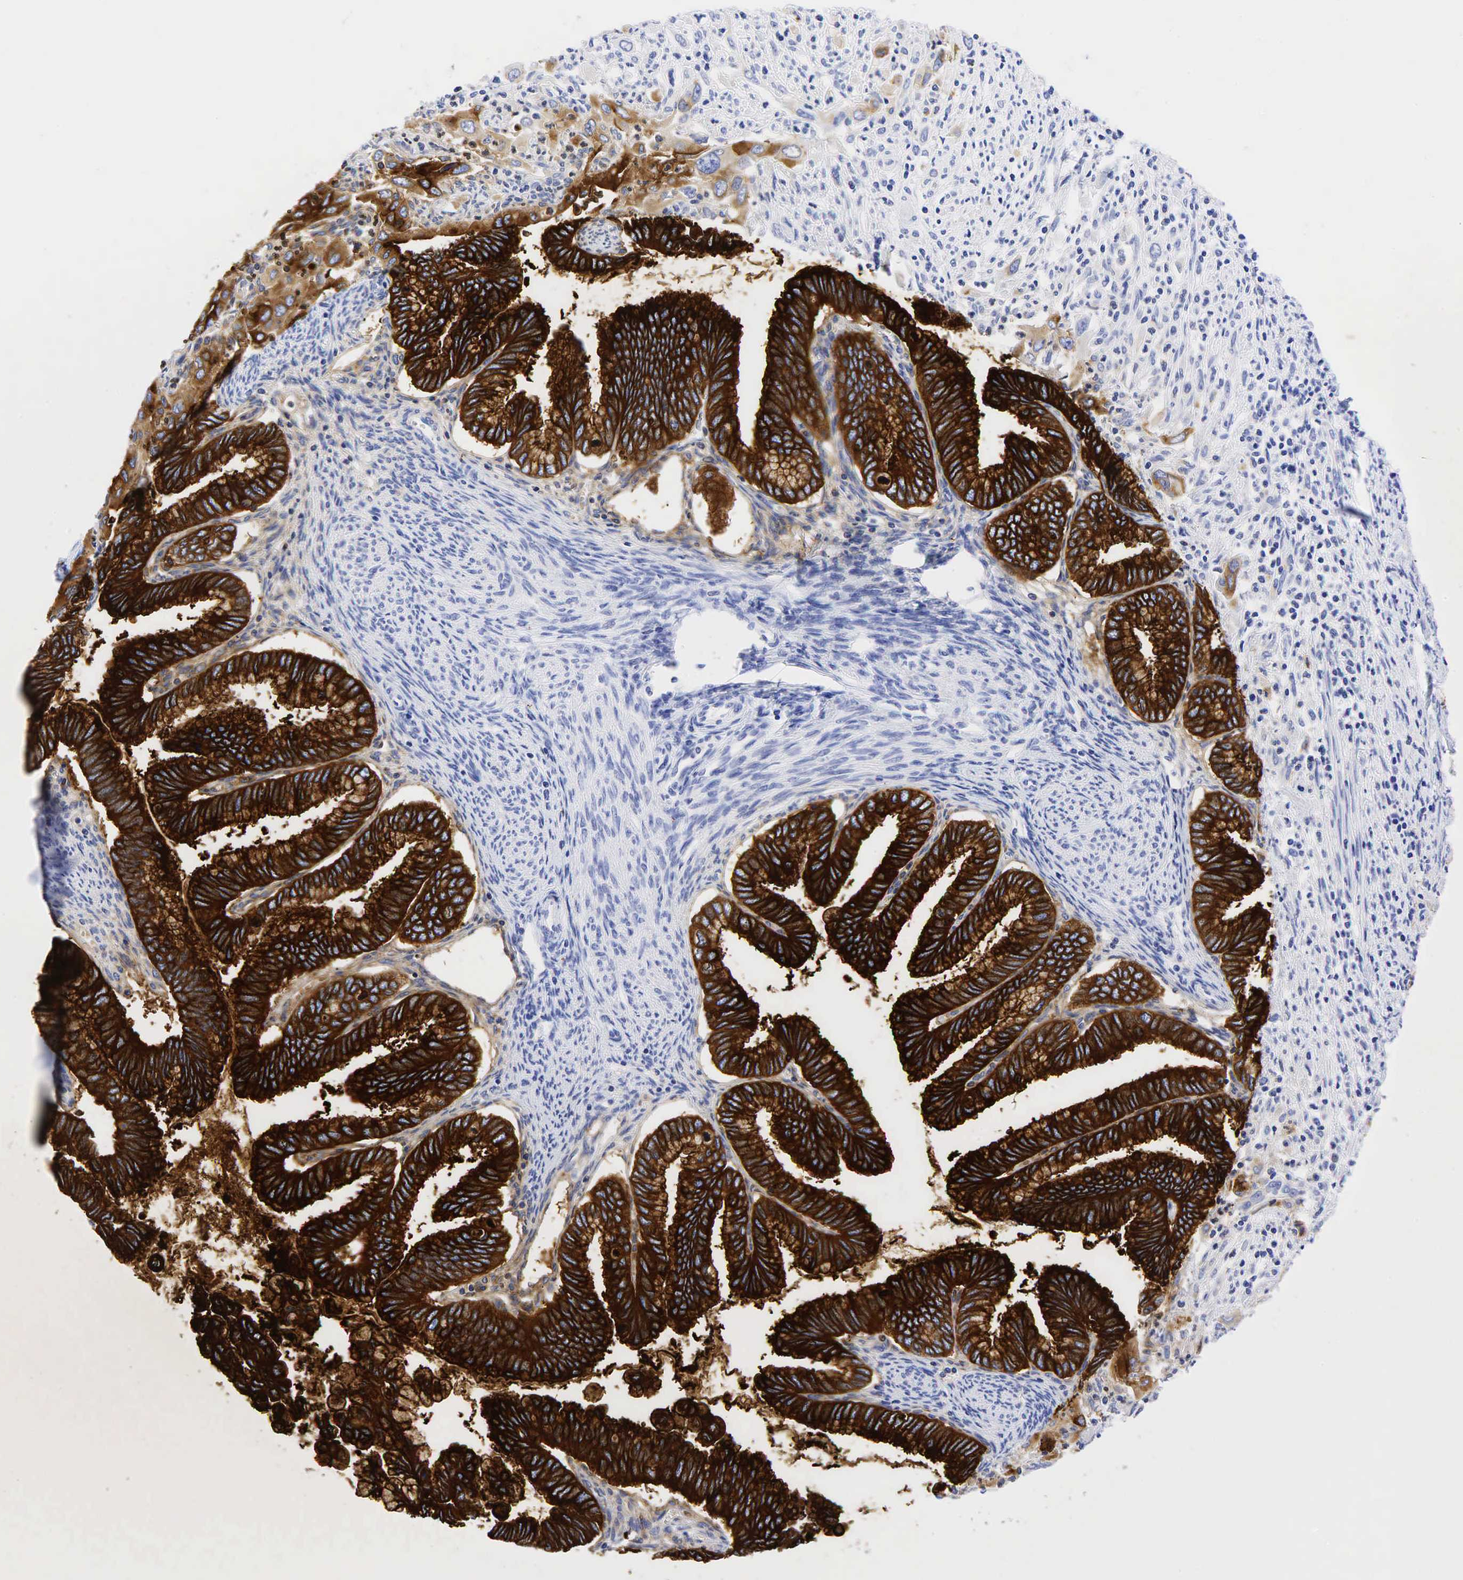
{"staining": {"intensity": "strong", "quantity": ">75%", "location": "cytoplasmic/membranous"}, "tissue": "cervical cancer", "cell_type": "Tumor cells", "image_type": "cancer", "snomed": [{"axis": "morphology", "description": "Adenocarcinoma, NOS"}, {"axis": "topography", "description": "Cervix"}], "caption": "Cervical cancer stained with immunohistochemistry exhibits strong cytoplasmic/membranous expression in approximately >75% of tumor cells. (DAB IHC with brightfield microscopy, high magnification).", "gene": "CEACAM5", "patient": {"sex": "female", "age": 49}}